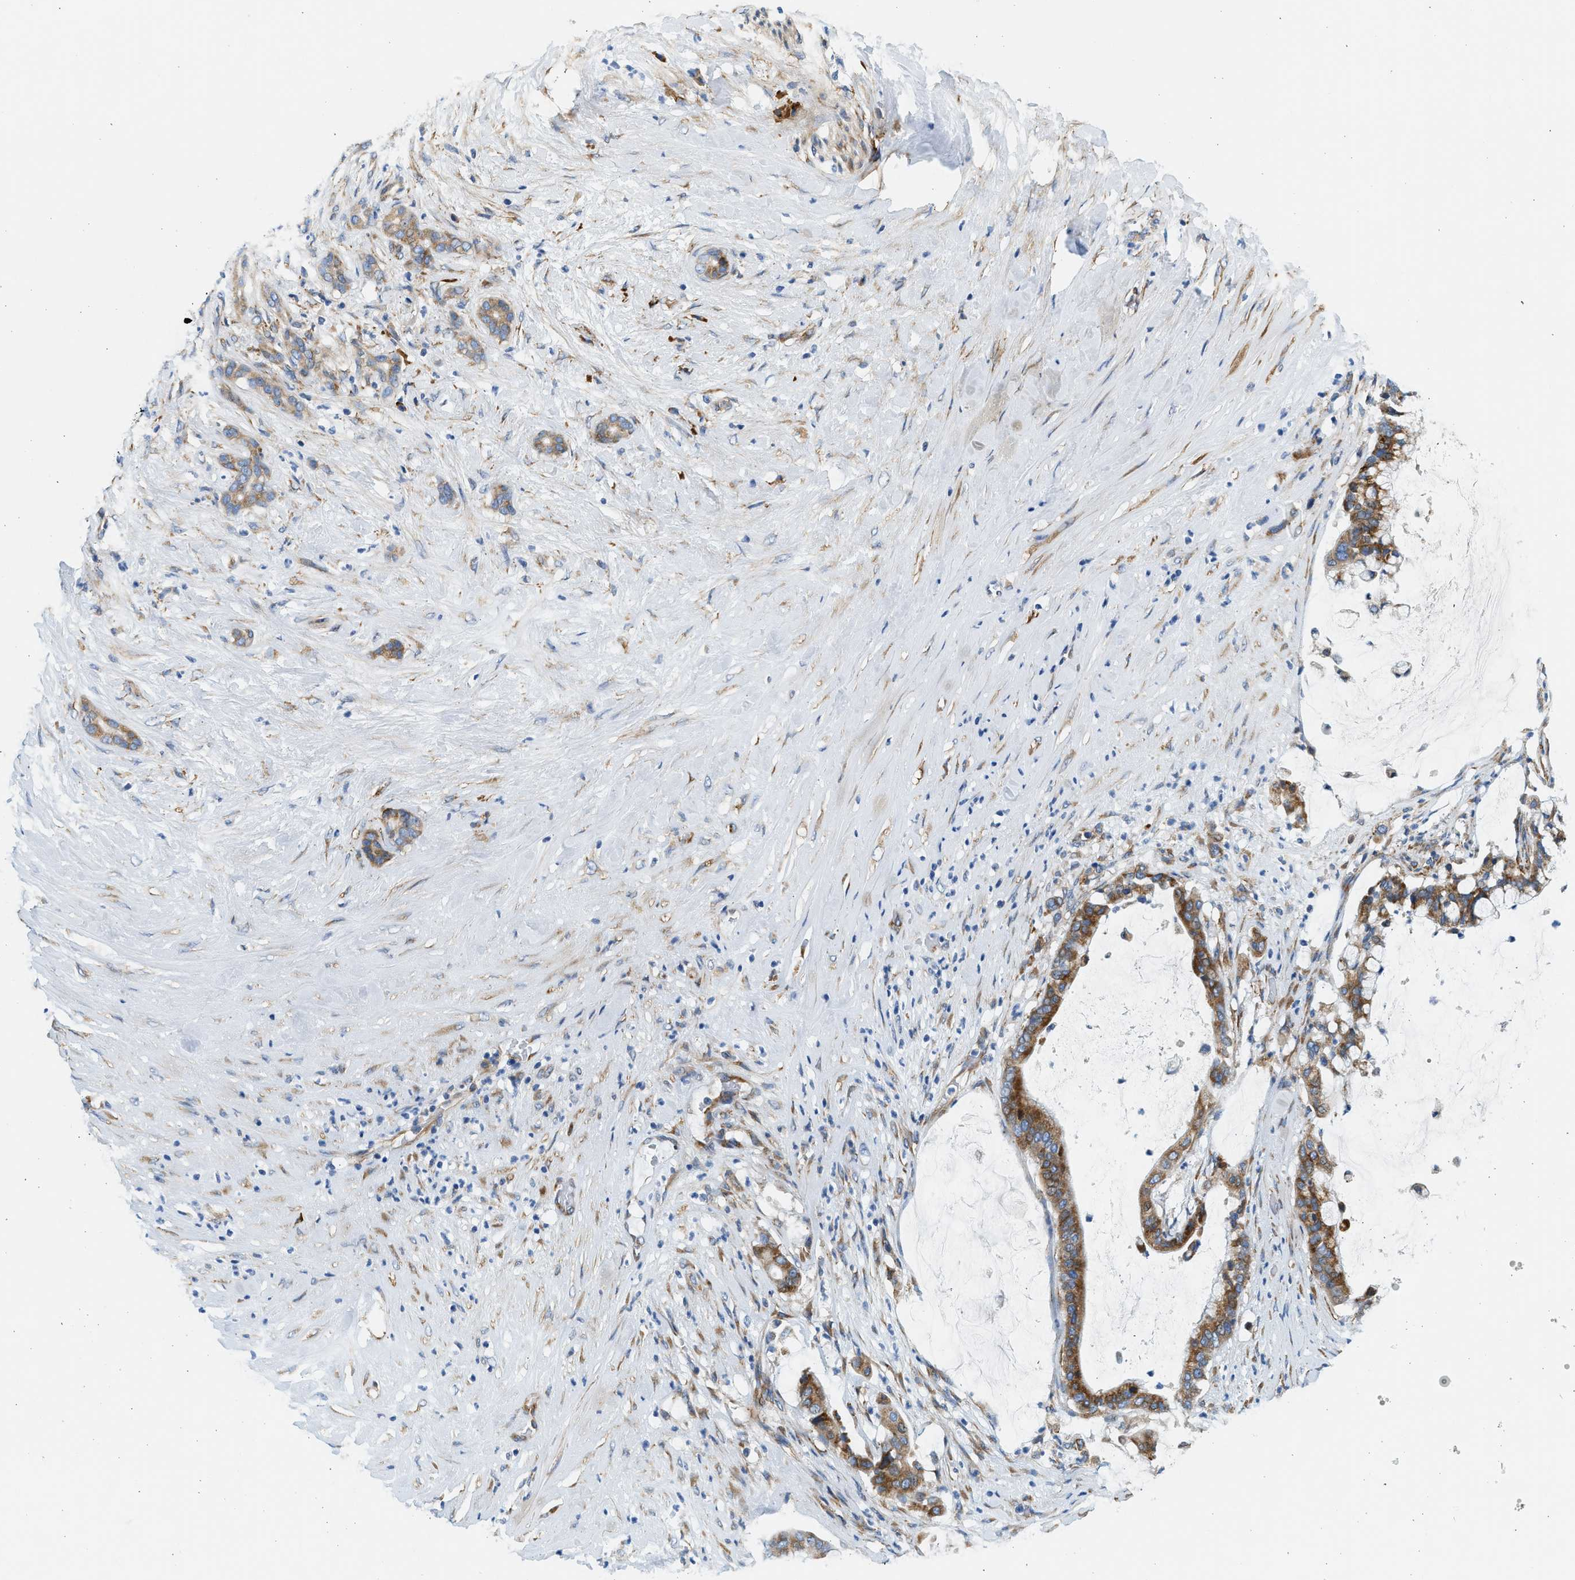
{"staining": {"intensity": "moderate", "quantity": ">75%", "location": "cytoplasmic/membranous"}, "tissue": "pancreatic cancer", "cell_type": "Tumor cells", "image_type": "cancer", "snomed": [{"axis": "morphology", "description": "Adenocarcinoma, NOS"}, {"axis": "topography", "description": "Pancreas"}], "caption": "Tumor cells reveal medium levels of moderate cytoplasmic/membranous staining in about >75% of cells in pancreatic cancer (adenocarcinoma).", "gene": "CNTN6", "patient": {"sex": "male", "age": 41}}